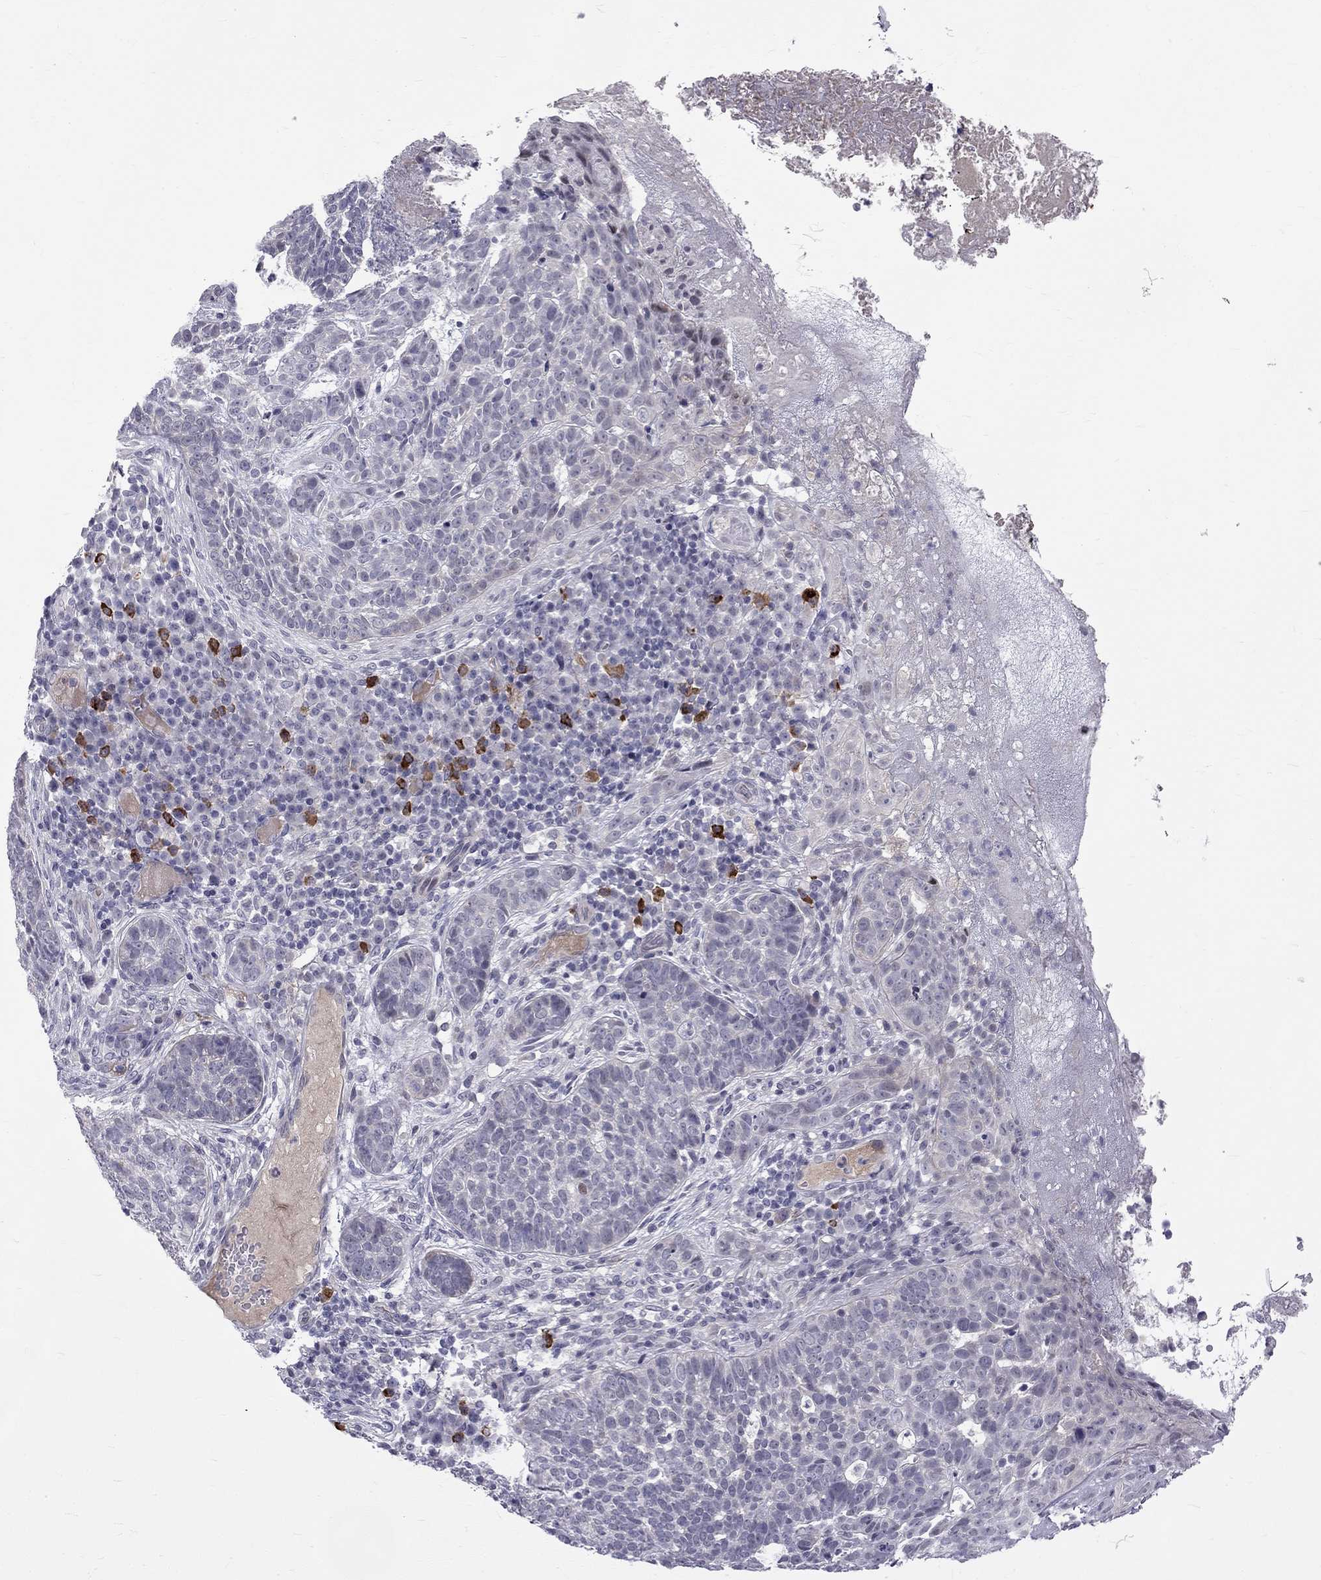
{"staining": {"intensity": "negative", "quantity": "none", "location": "none"}, "tissue": "skin cancer", "cell_type": "Tumor cells", "image_type": "cancer", "snomed": [{"axis": "morphology", "description": "Basal cell carcinoma"}, {"axis": "topography", "description": "Skin"}], "caption": "This is an immunohistochemistry photomicrograph of human skin cancer. There is no staining in tumor cells.", "gene": "RTL9", "patient": {"sex": "female", "age": 69}}